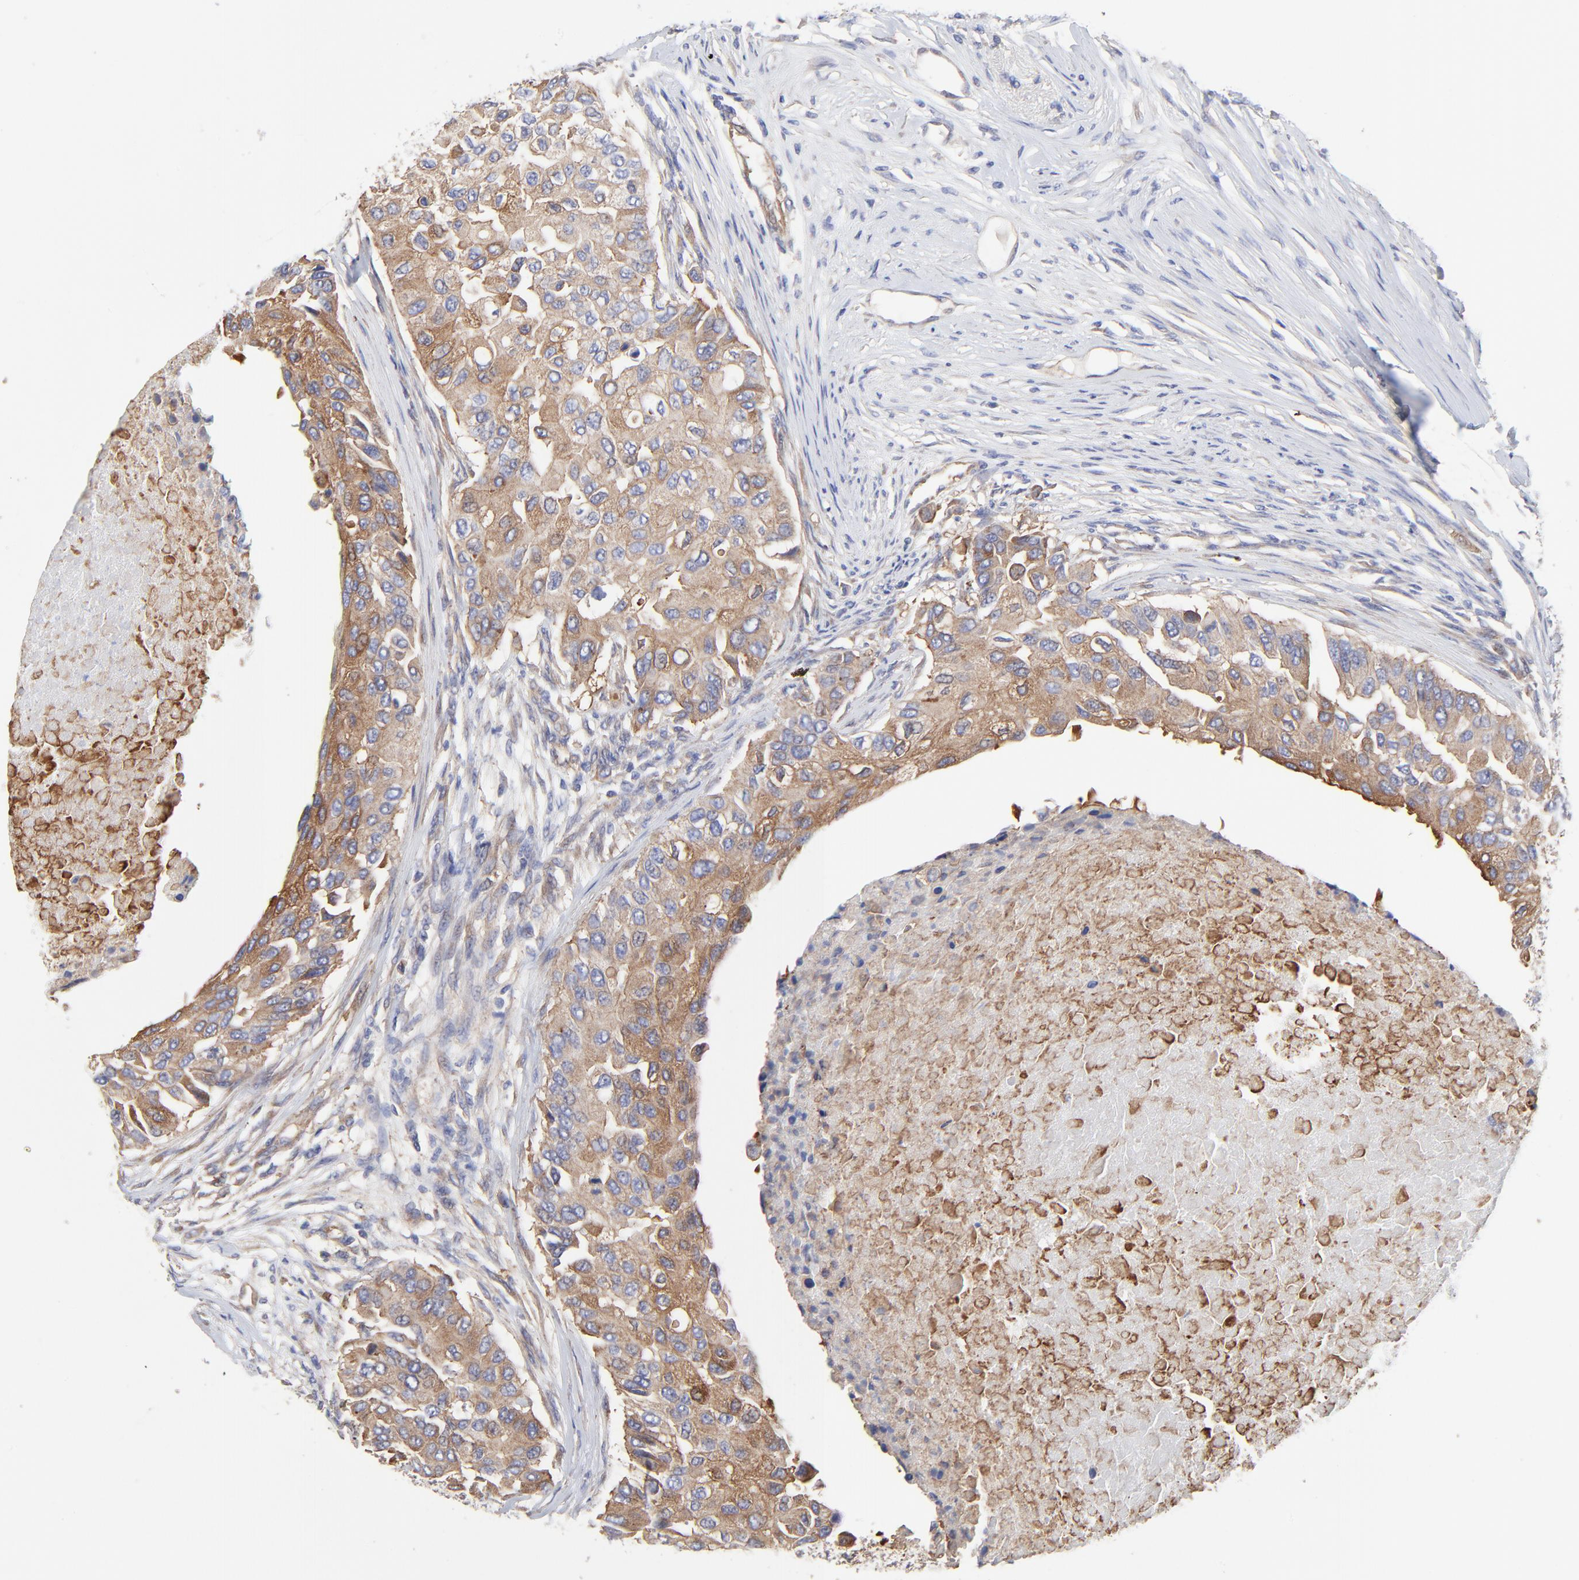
{"staining": {"intensity": "moderate", "quantity": ">75%", "location": "cytoplasmic/membranous"}, "tissue": "breast cancer", "cell_type": "Tumor cells", "image_type": "cancer", "snomed": [{"axis": "morphology", "description": "Normal tissue, NOS"}, {"axis": "morphology", "description": "Duct carcinoma"}, {"axis": "topography", "description": "Breast"}], "caption": "Immunohistochemical staining of human breast cancer reveals medium levels of moderate cytoplasmic/membranous protein staining in about >75% of tumor cells.", "gene": "SULF2", "patient": {"sex": "female", "age": 49}}